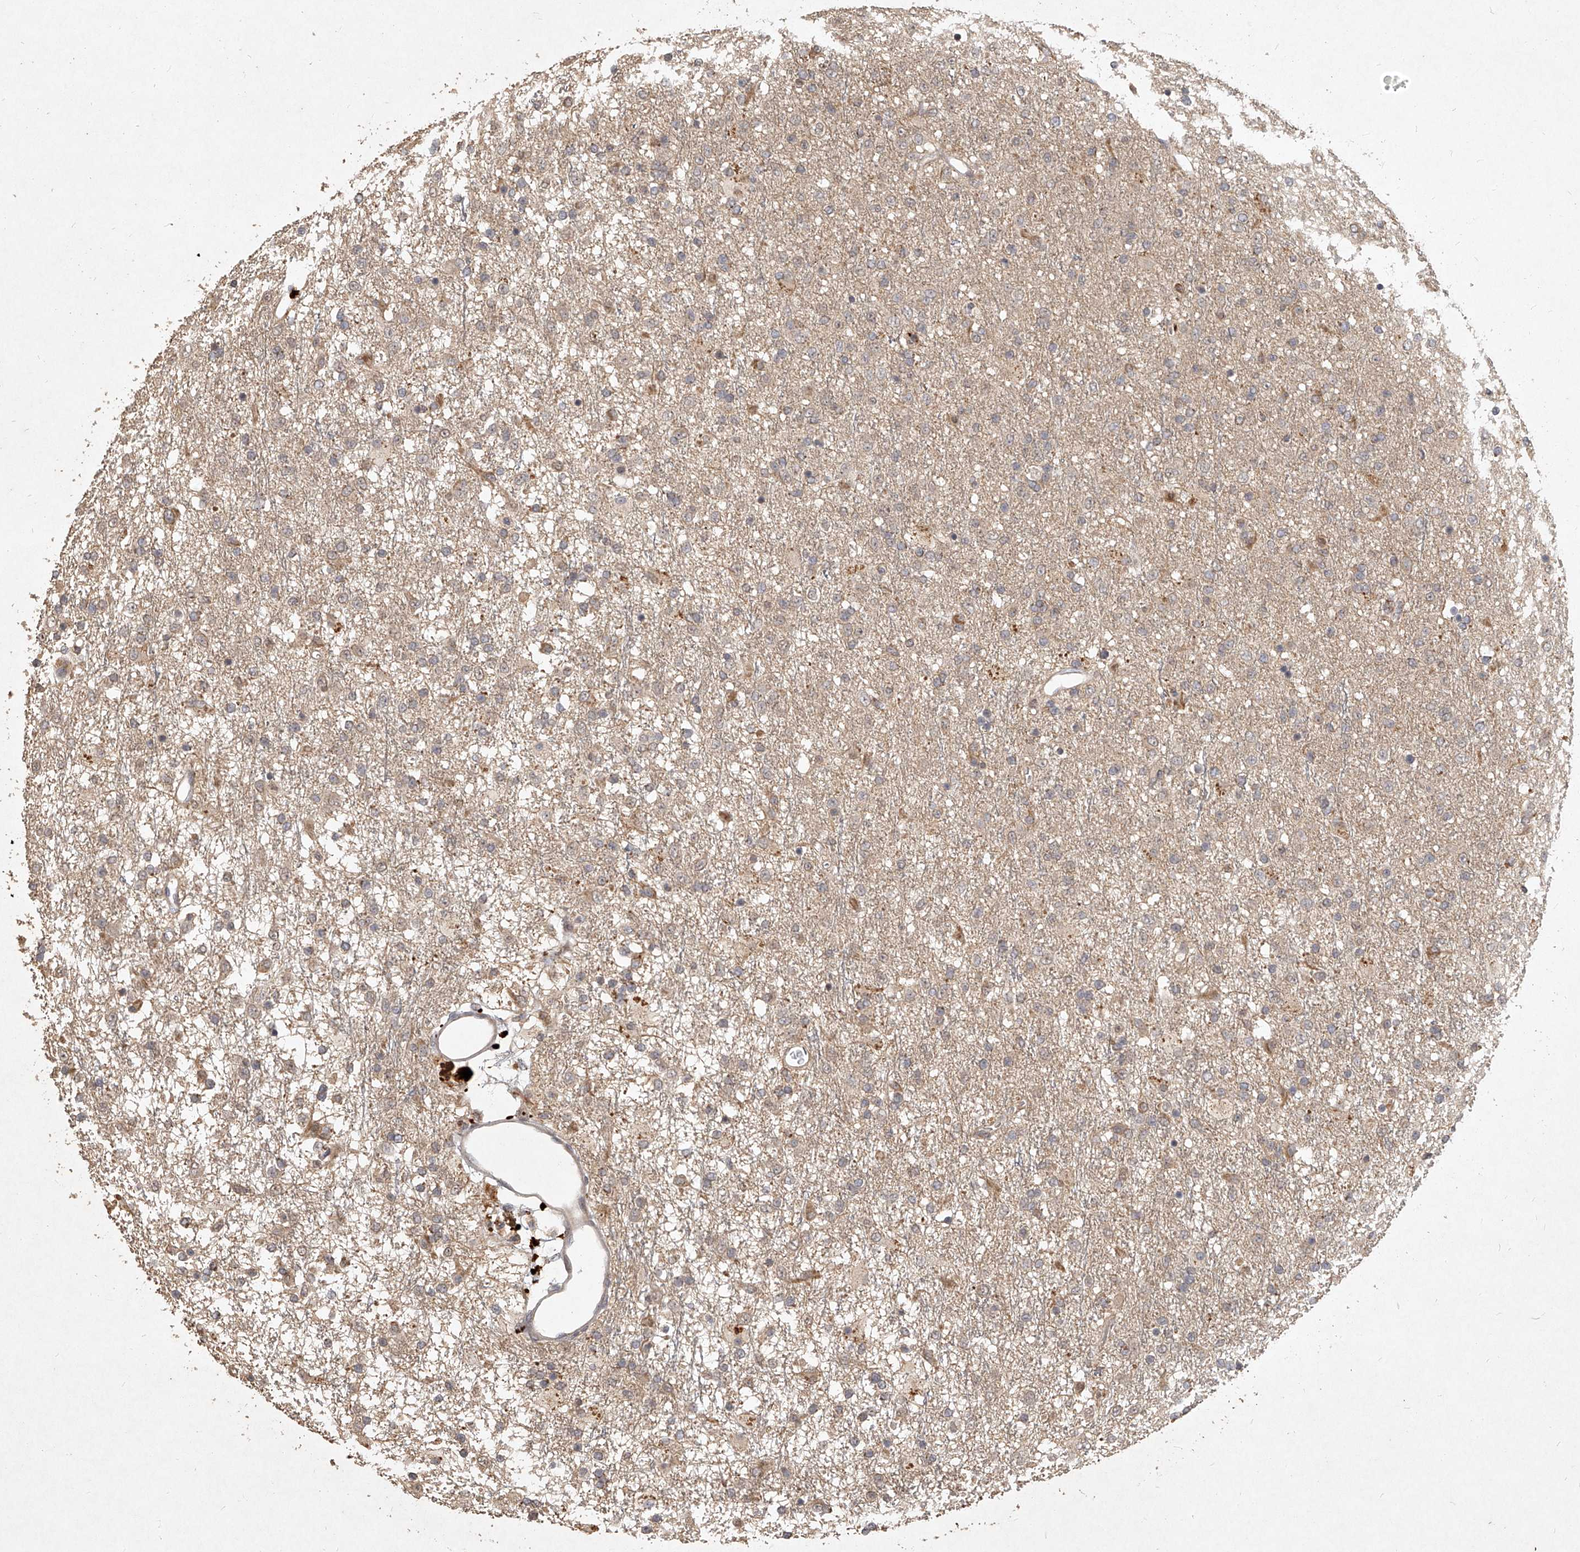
{"staining": {"intensity": "weak", "quantity": "<25%", "location": "cytoplasmic/membranous"}, "tissue": "glioma", "cell_type": "Tumor cells", "image_type": "cancer", "snomed": [{"axis": "morphology", "description": "Glioma, malignant, Low grade"}, {"axis": "topography", "description": "Brain"}], "caption": "This micrograph is of glioma stained with immunohistochemistry (IHC) to label a protein in brown with the nuclei are counter-stained blue. There is no positivity in tumor cells.", "gene": "SLC37A1", "patient": {"sex": "male", "age": 65}}